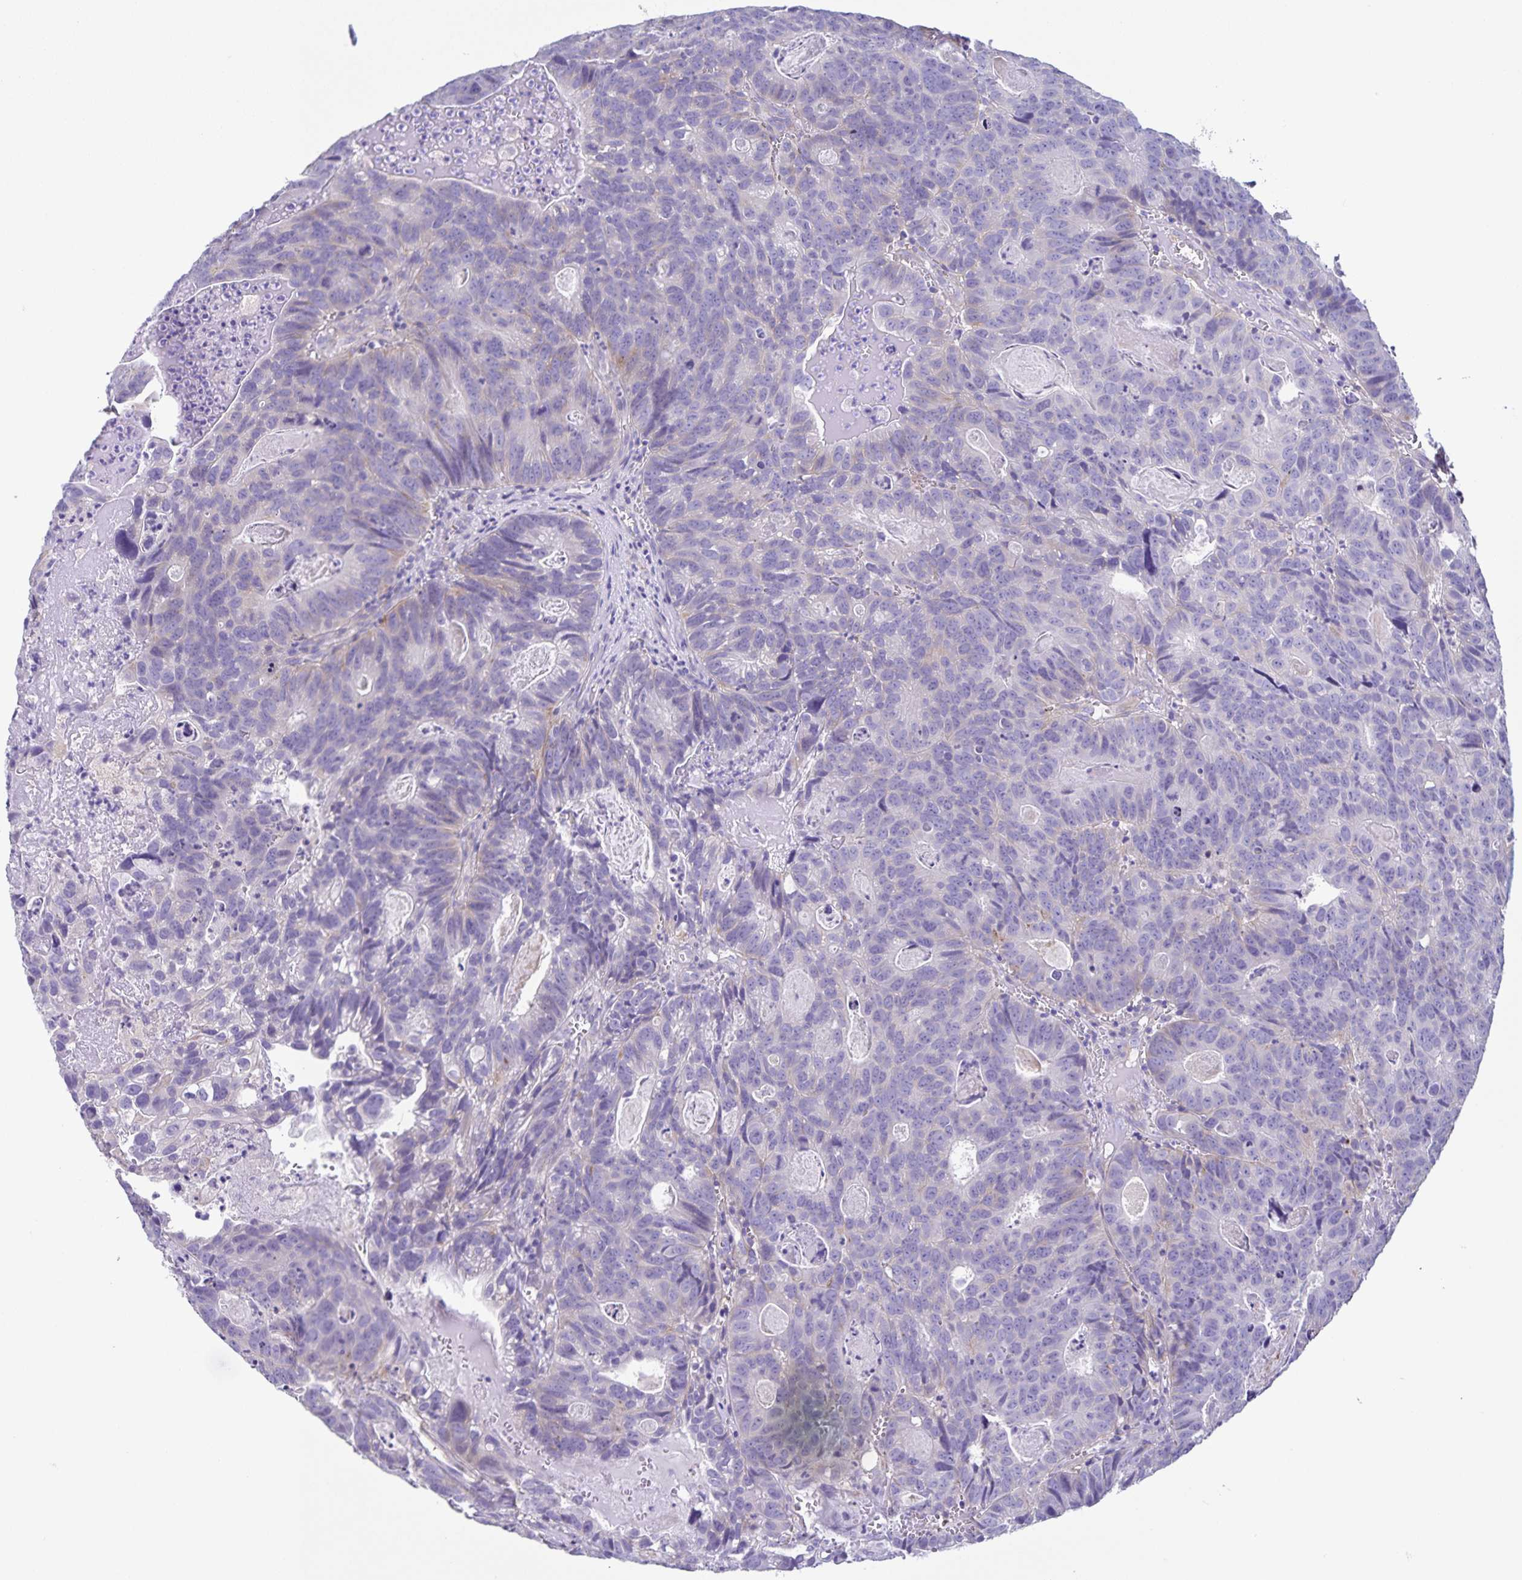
{"staining": {"intensity": "weak", "quantity": "<25%", "location": "cytoplasmic/membranous"}, "tissue": "head and neck cancer", "cell_type": "Tumor cells", "image_type": "cancer", "snomed": [{"axis": "morphology", "description": "Adenocarcinoma, NOS"}, {"axis": "topography", "description": "Head-Neck"}], "caption": "This micrograph is of head and neck cancer (adenocarcinoma) stained with immunohistochemistry (IHC) to label a protein in brown with the nuclei are counter-stained blue. There is no expression in tumor cells.", "gene": "BOLL", "patient": {"sex": "male", "age": 62}}